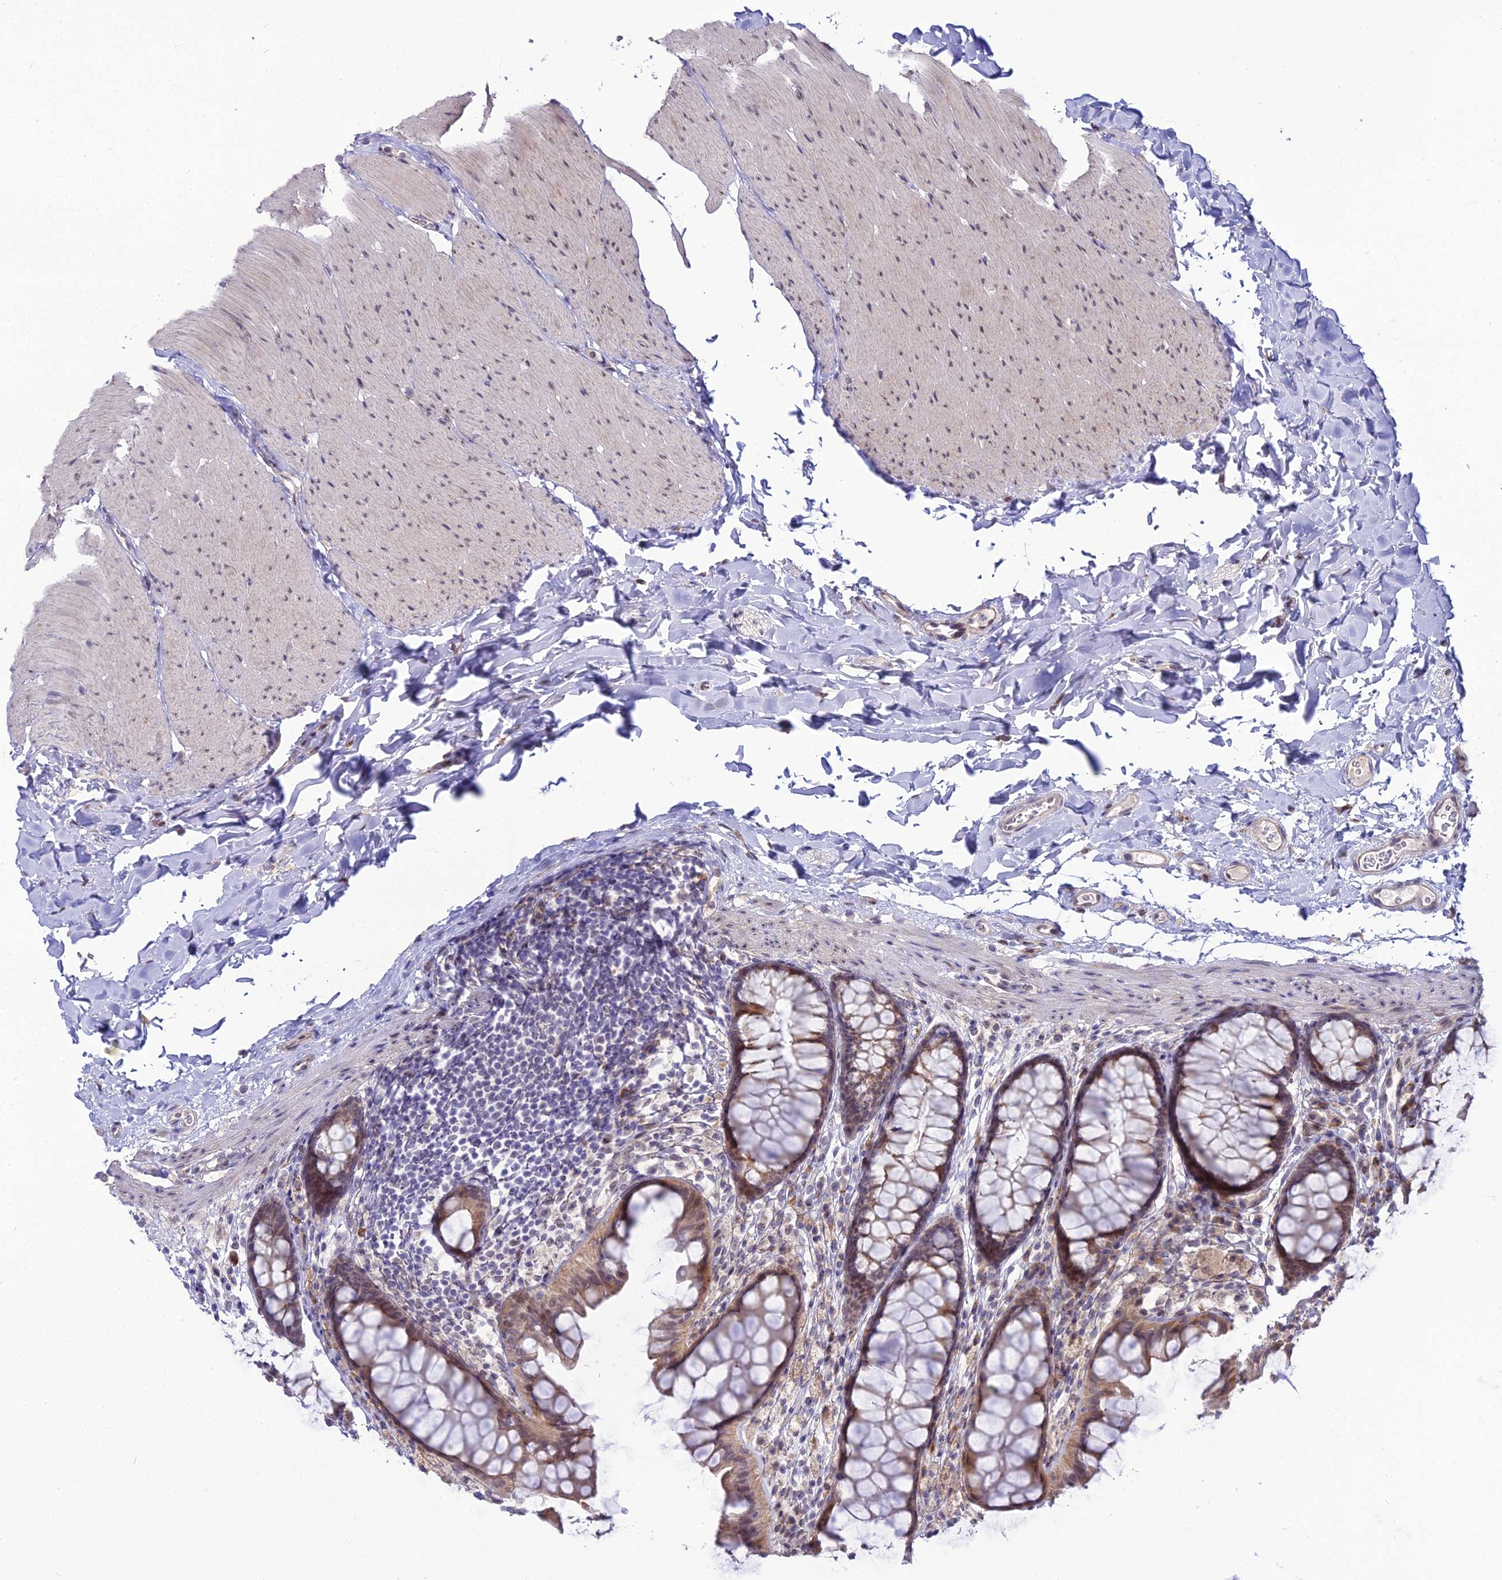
{"staining": {"intensity": "weak", "quantity": "25%-75%", "location": "cytoplasmic/membranous"}, "tissue": "colon", "cell_type": "Endothelial cells", "image_type": "normal", "snomed": [{"axis": "morphology", "description": "Normal tissue, NOS"}, {"axis": "topography", "description": "Colon"}], "caption": "IHC of unremarkable human colon demonstrates low levels of weak cytoplasmic/membranous positivity in approximately 25%-75% of endothelial cells.", "gene": "TROAP", "patient": {"sex": "female", "age": 55}}